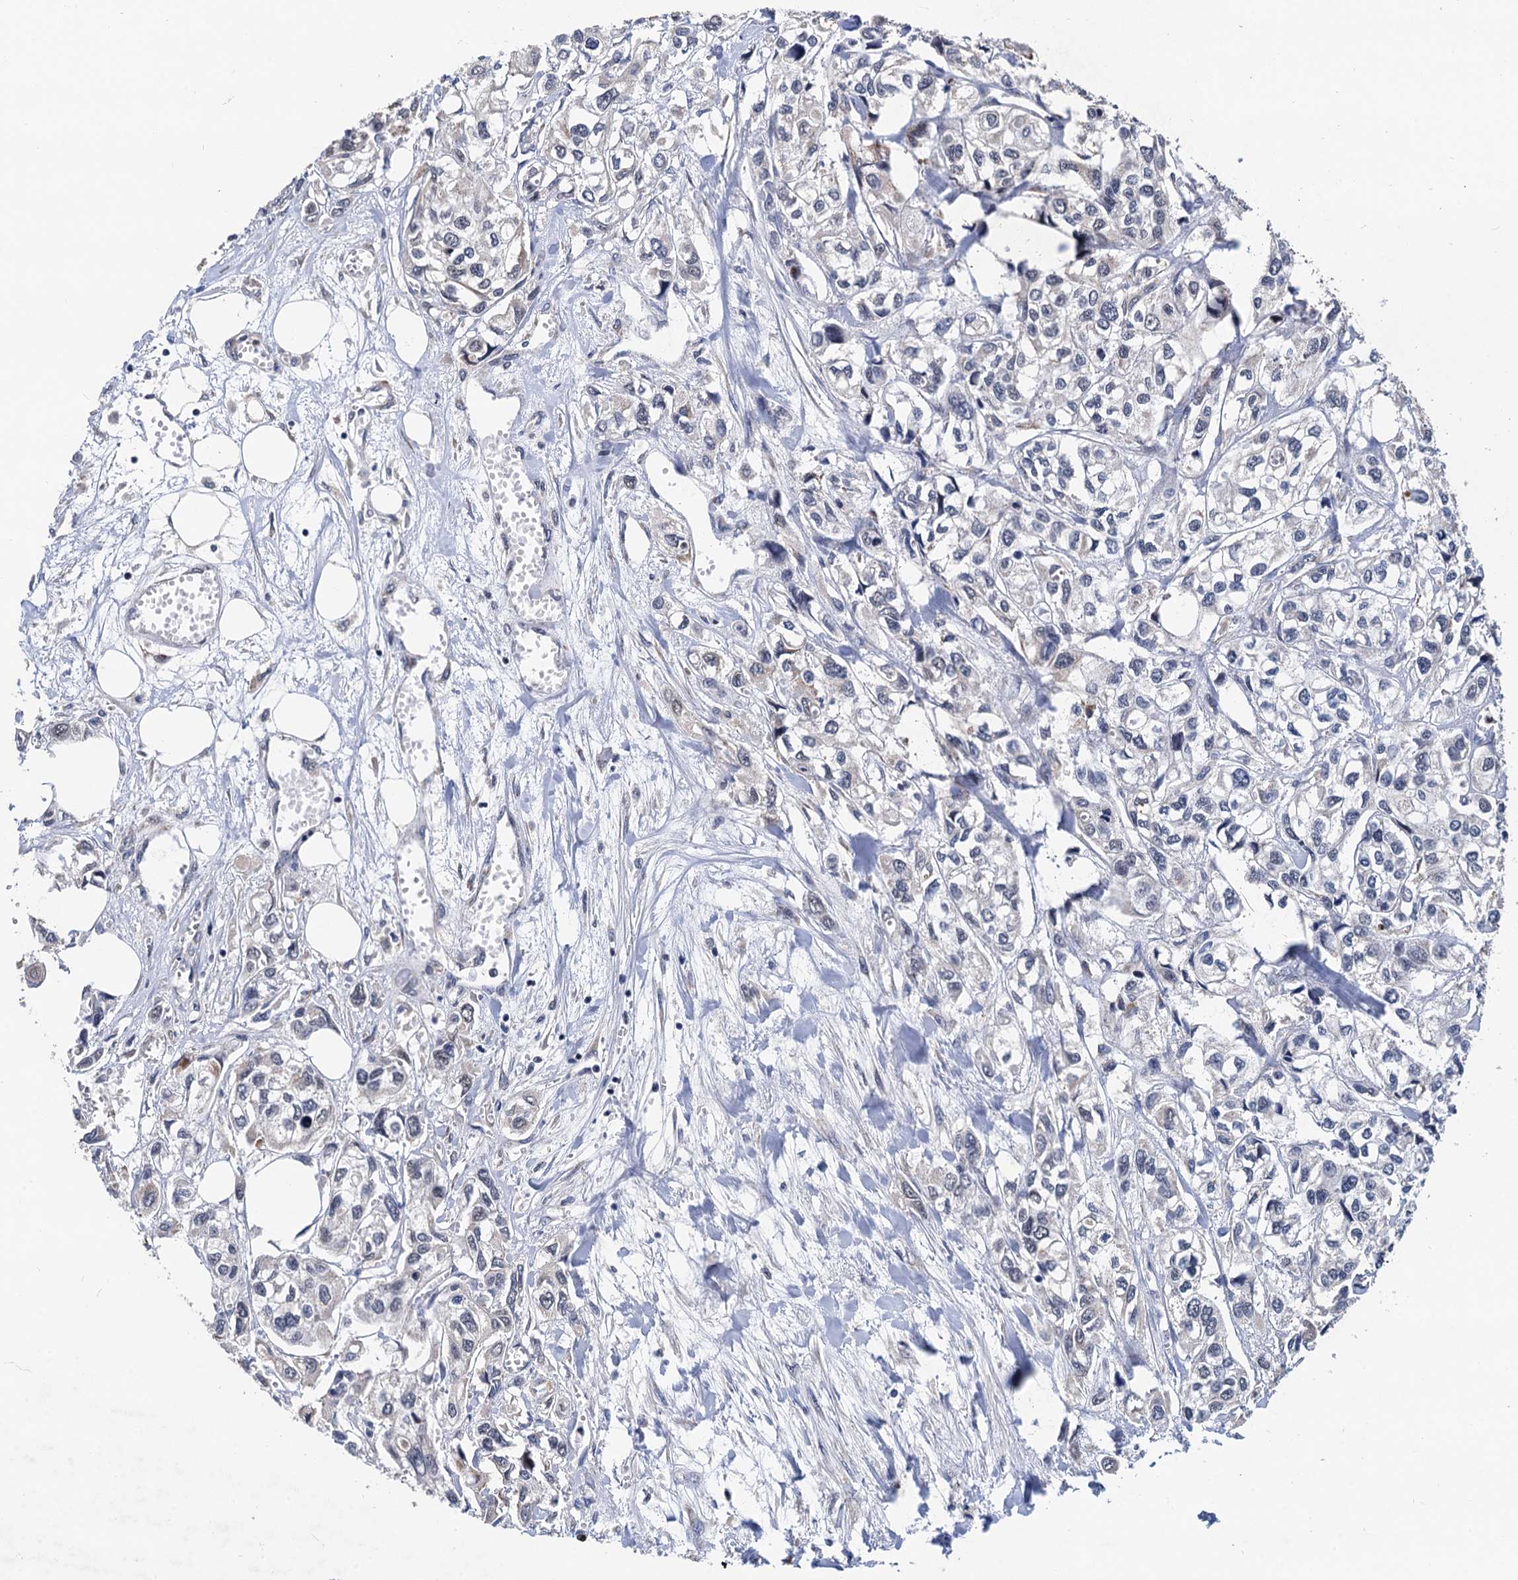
{"staining": {"intensity": "negative", "quantity": "none", "location": "none"}, "tissue": "urothelial cancer", "cell_type": "Tumor cells", "image_type": "cancer", "snomed": [{"axis": "morphology", "description": "Urothelial carcinoma, High grade"}, {"axis": "topography", "description": "Urinary bladder"}], "caption": "This image is of high-grade urothelial carcinoma stained with immunohistochemistry (IHC) to label a protein in brown with the nuclei are counter-stained blue. There is no staining in tumor cells.", "gene": "TSEN34", "patient": {"sex": "male", "age": 67}}